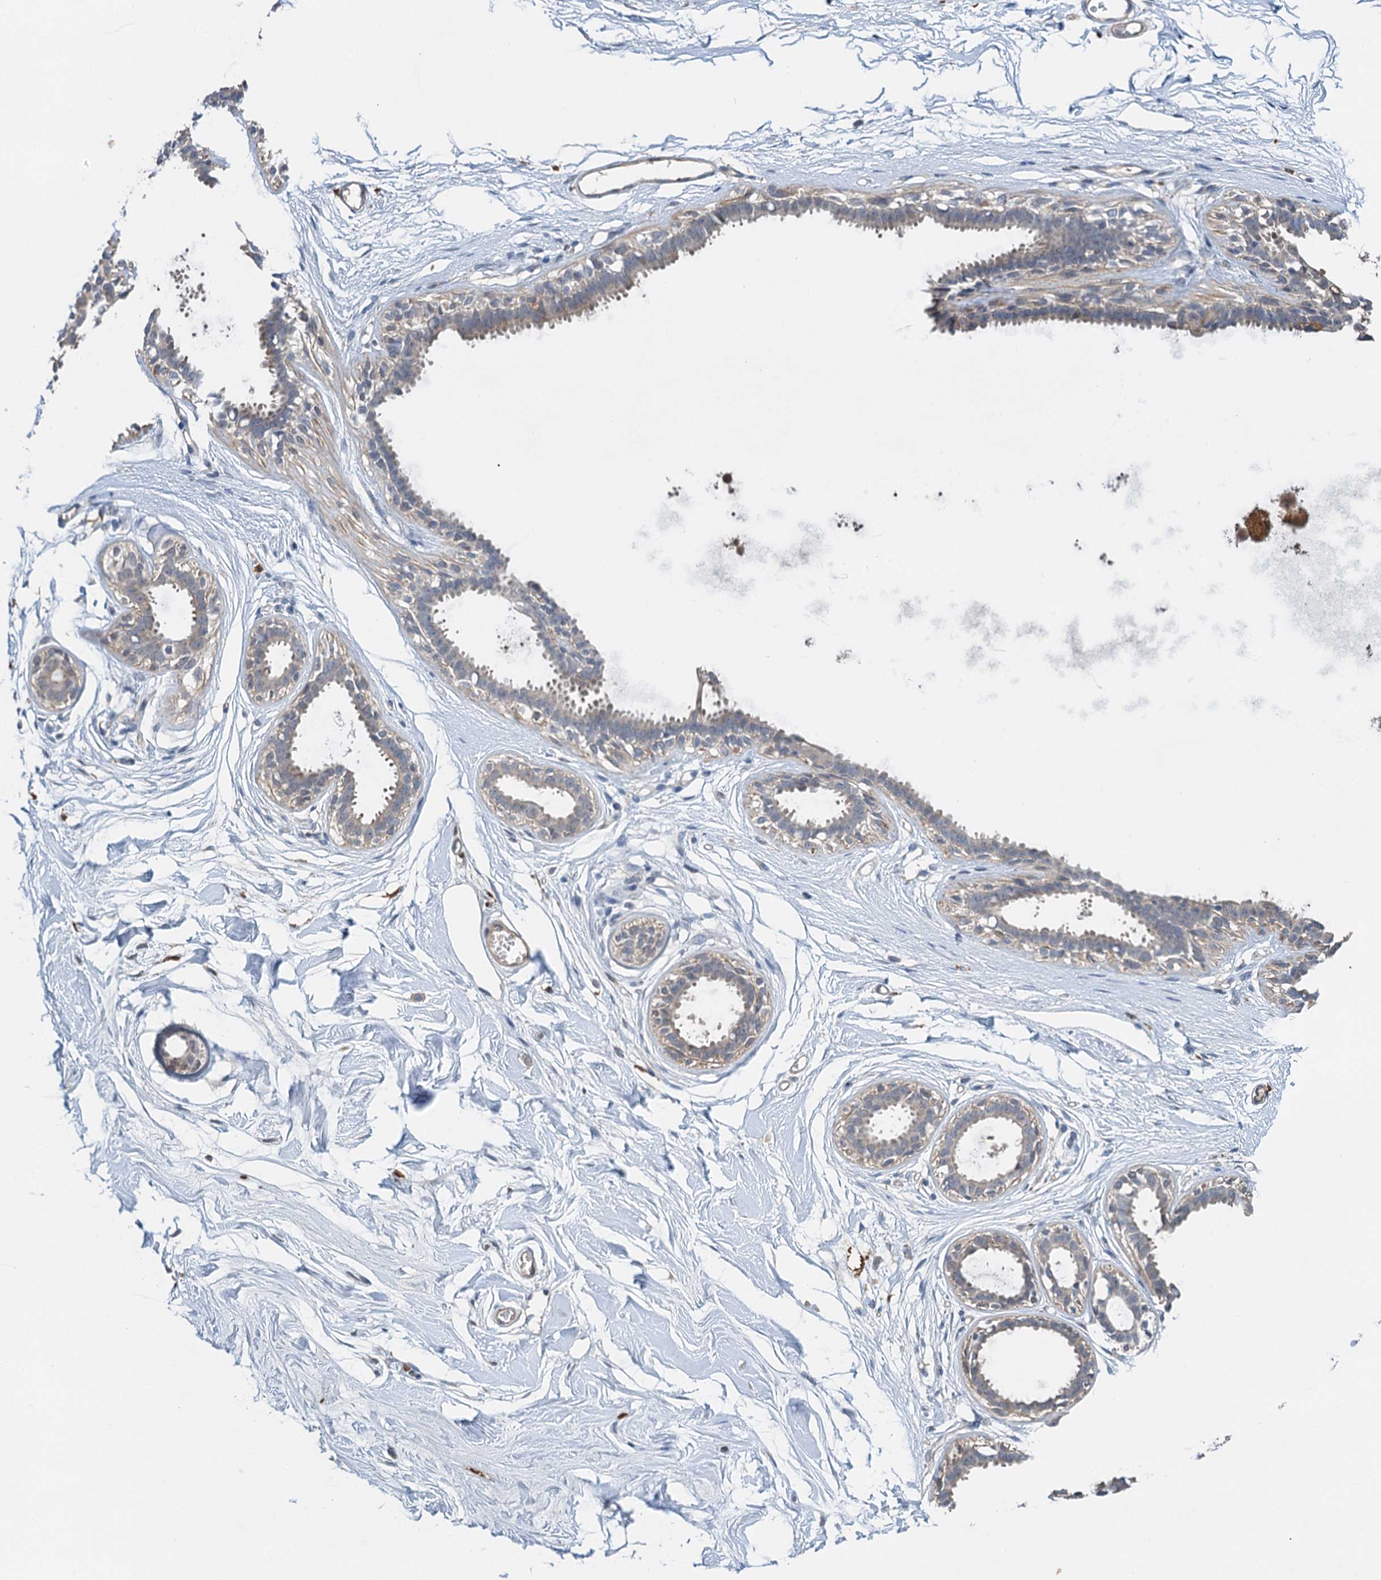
{"staining": {"intensity": "moderate", "quantity": "25%-75%", "location": "cytoplasmic/membranous"}, "tissue": "breast", "cell_type": "Adipocytes", "image_type": "normal", "snomed": [{"axis": "morphology", "description": "Normal tissue, NOS"}, {"axis": "topography", "description": "Breast"}], "caption": "The micrograph shows a brown stain indicating the presence of a protein in the cytoplasmic/membranous of adipocytes in breast.", "gene": "ZNF606", "patient": {"sex": "female", "age": 45}}